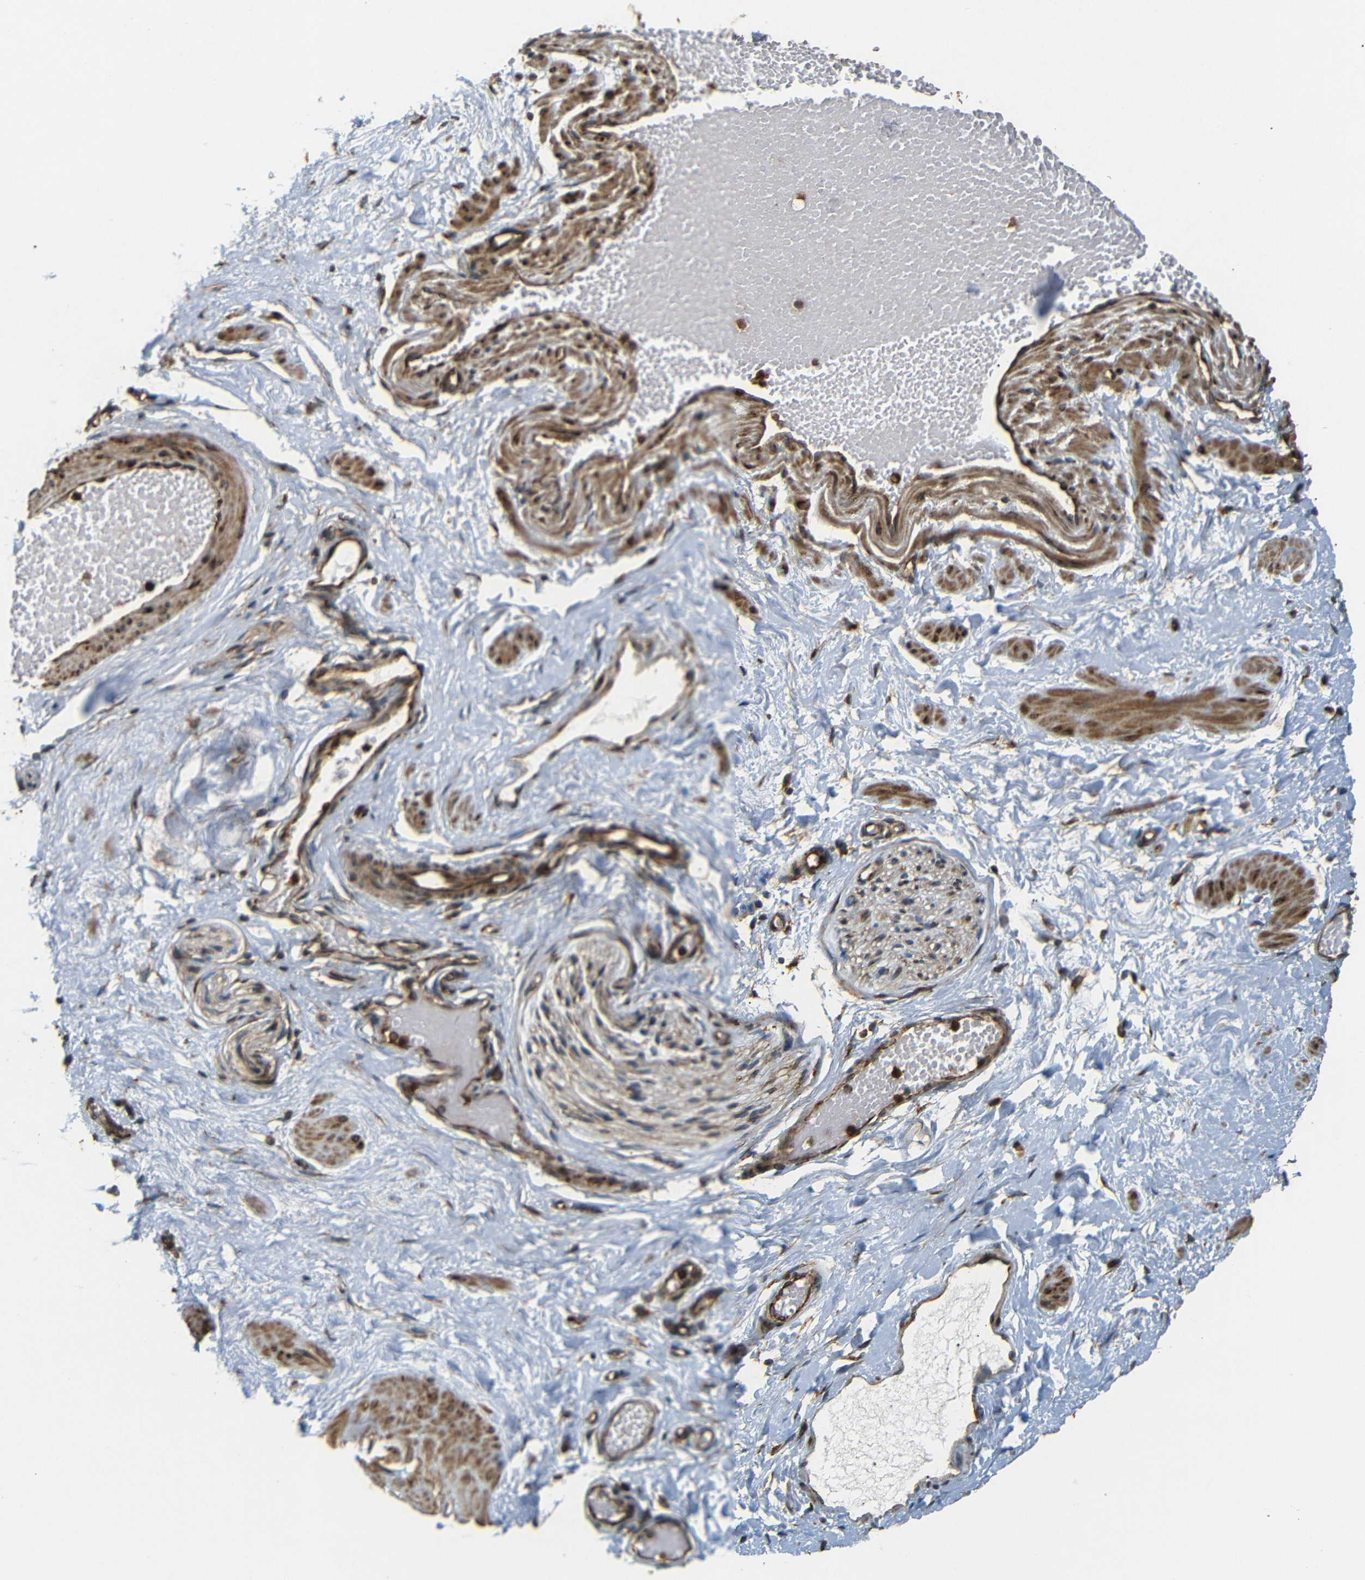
{"staining": {"intensity": "moderate", "quantity": "25%-75%", "location": "cytoplasmic/membranous"}, "tissue": "adipose tissue", "cell_type": "Adipocytes", "image_type": "normal", "snomed": [{"axis": "morphology", "description": "Normal tissue, NOS"}, {"axis": "topography", "description": "Soft tissue"}, {"axis": "topography", "description": "Vascular tissue"}], "caption": "An IHC histopathology image of benign tissue is shown. Protein staining in brown highlights moderate cytoplasmic/membranous positivity in adipose tissue within adipocytes. Immunohistochemistry (ihc) stains the protein of interest in brown and the nuclei are stained blue.", "gene": "BTF3", "patient": {"sex": "female", "age": 35}}